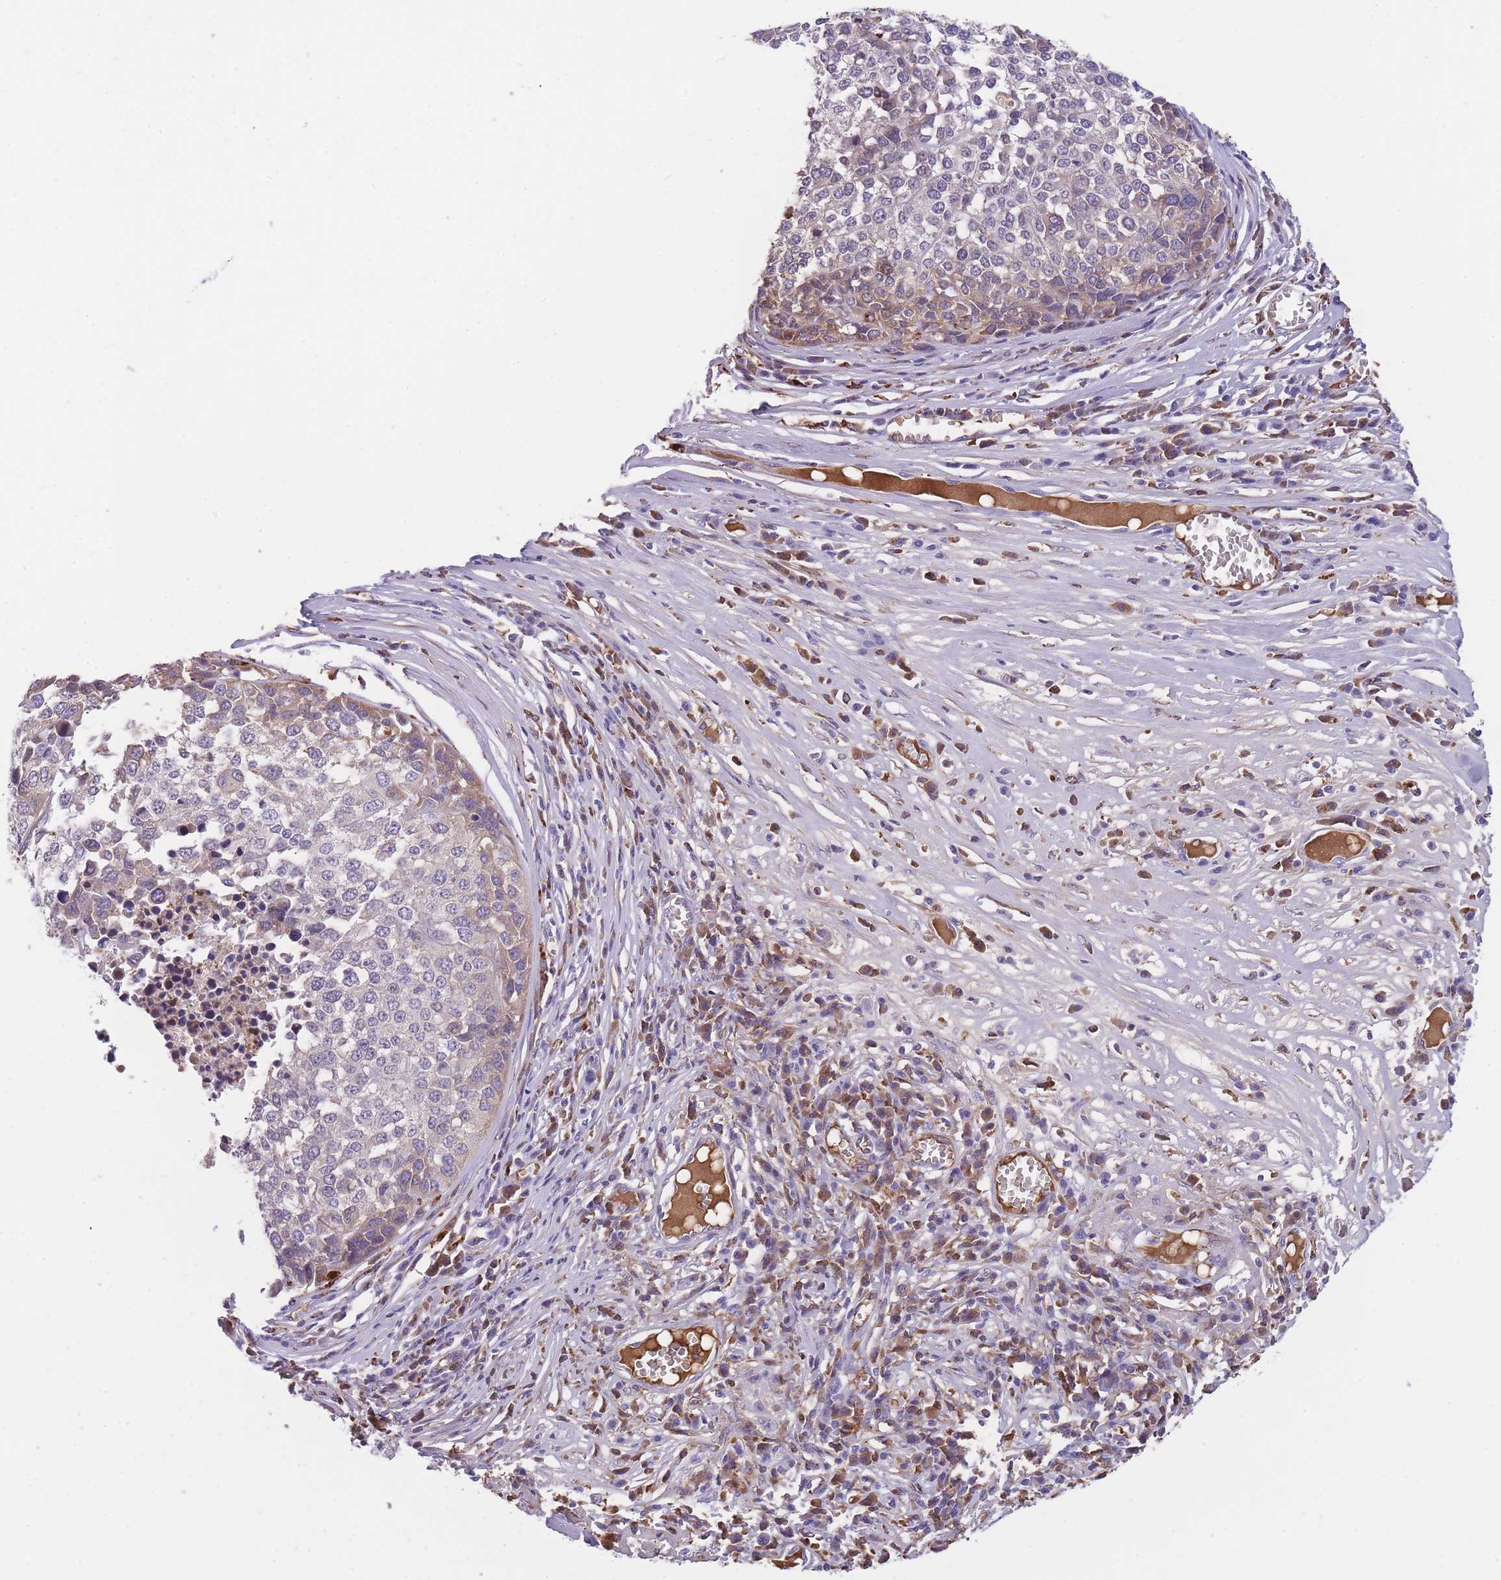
{"staining": {"intensity": "weak", "quantity": "<25%", "location": "cytoplasmic/membranous"}, "tissue": "melanoma", "cell_type": "Tumor cells", "image_type": "cancer", "snomed": [{"axis": "morphology", "description": "Malignant melanoma, Metastatic site"}, {"axis": "topography", "description": "Lymph node"}], "caption": "Immunohistochemistry of melanoma demonstrates no expression in tumor cells. (DAB (3,3'-diaminobenzidine) IHC visualized using brightfield microscopy, high magnification).", "gene": "GNAT1", "patient": {"sex": "male", "age": 44}}